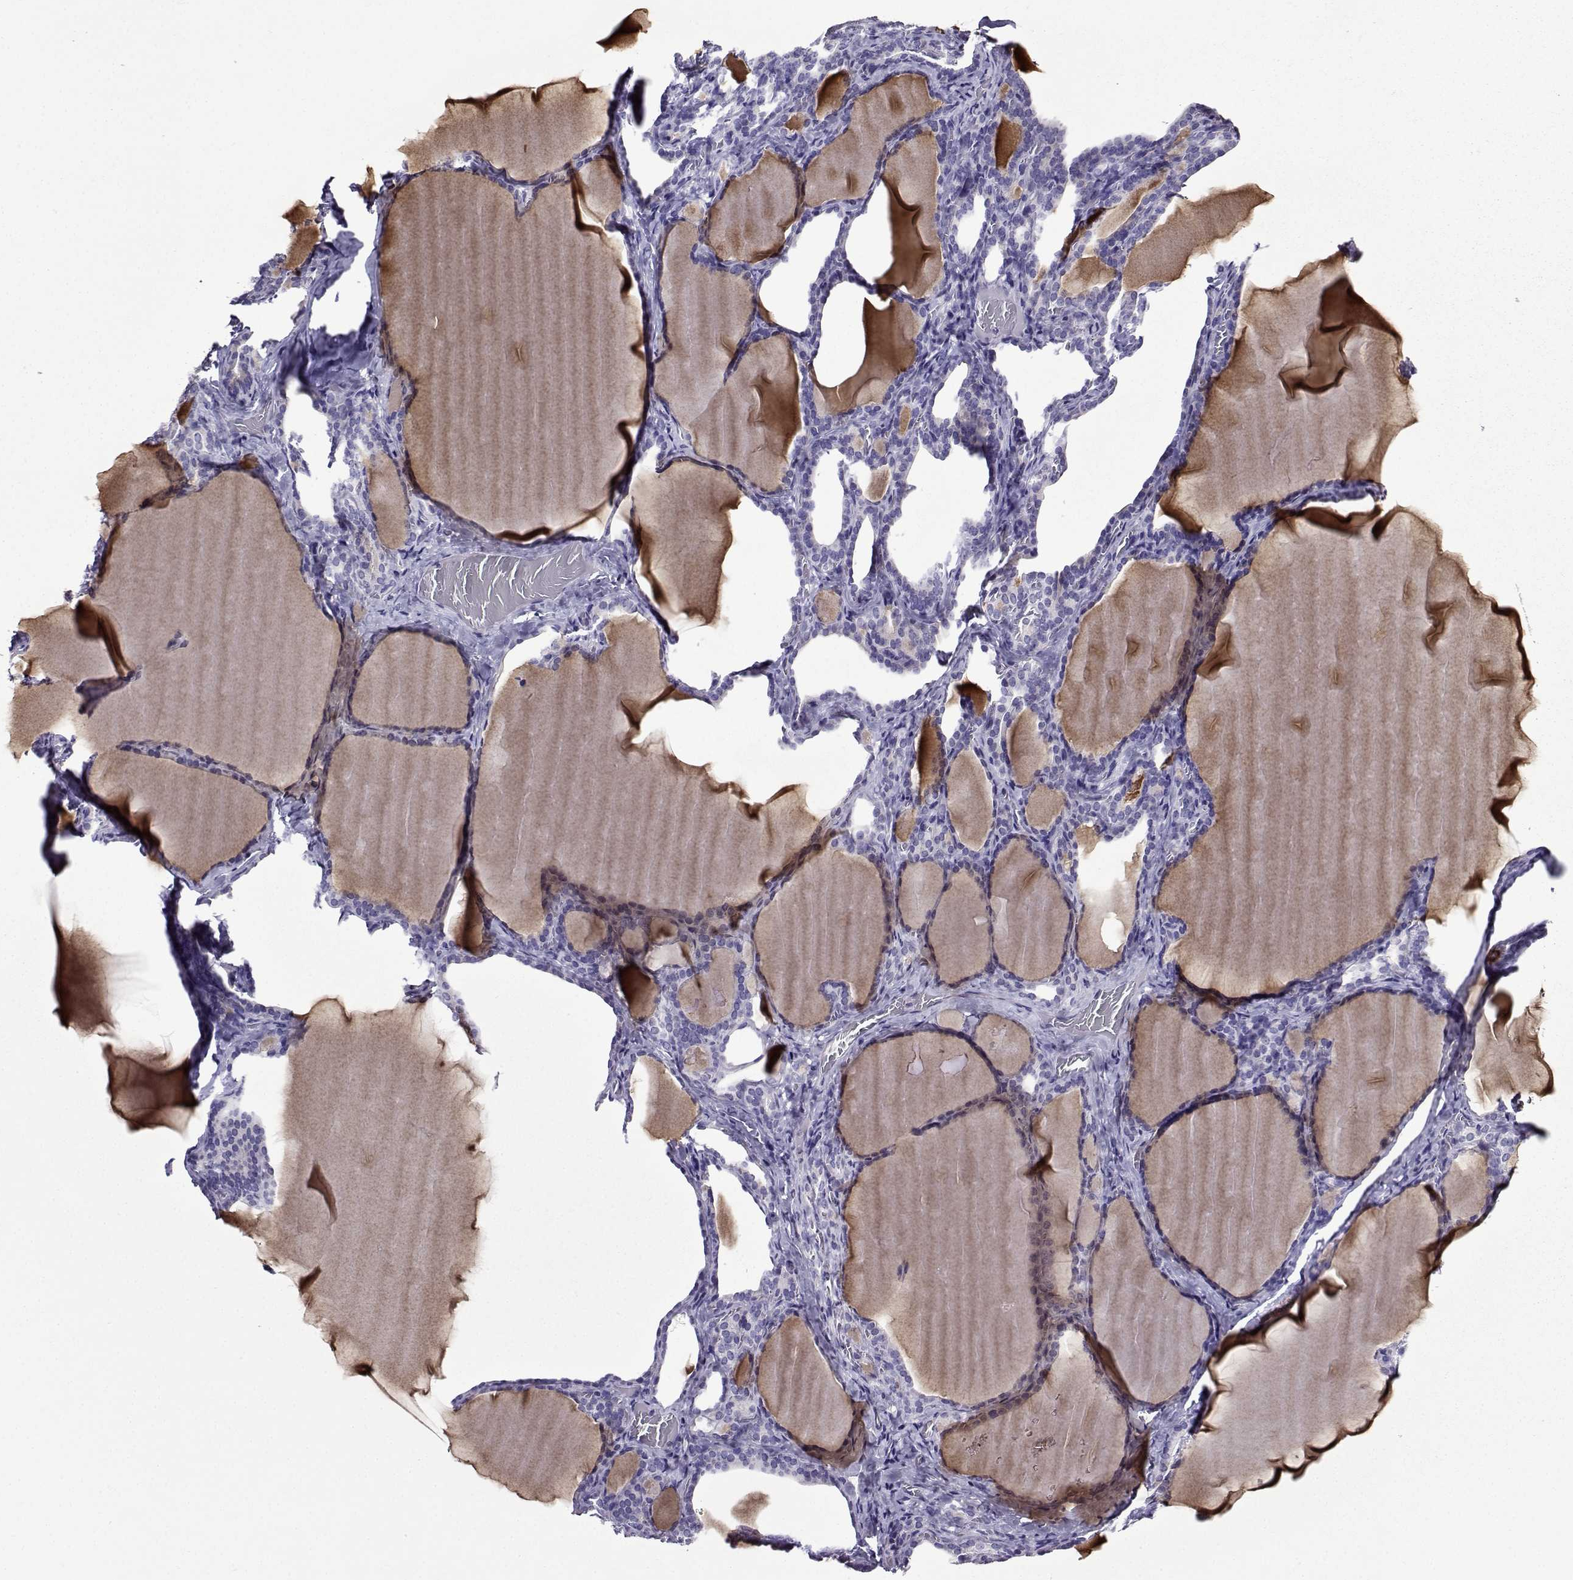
{"staining": {"intensity": "negative", "quantity": "none", "location": "none"}, "tissue": "thyroid gland", "cell_type": "Glandular cells", "image_type": "normal", "snomed": [{"axis": "morphology", "description": "Normal tissue, NOS"}, {"axis": "morphology", "description": "Hyperplasia, NOS"}, {"axis": "topography", "description": "Thyroid gland"}], "caption": "This is a photomicrograph of immunohistochemistry staining of benign thyroid gland, which shows no positivity in glandular cells. Brightfield microscopy of immunohistochemistry (IHC) stained with DAB (brown) and hematoxylin (blue), captured at high magnification.", "gene": "TMEM266", "patient": {"sex": "female", "age": 27}}